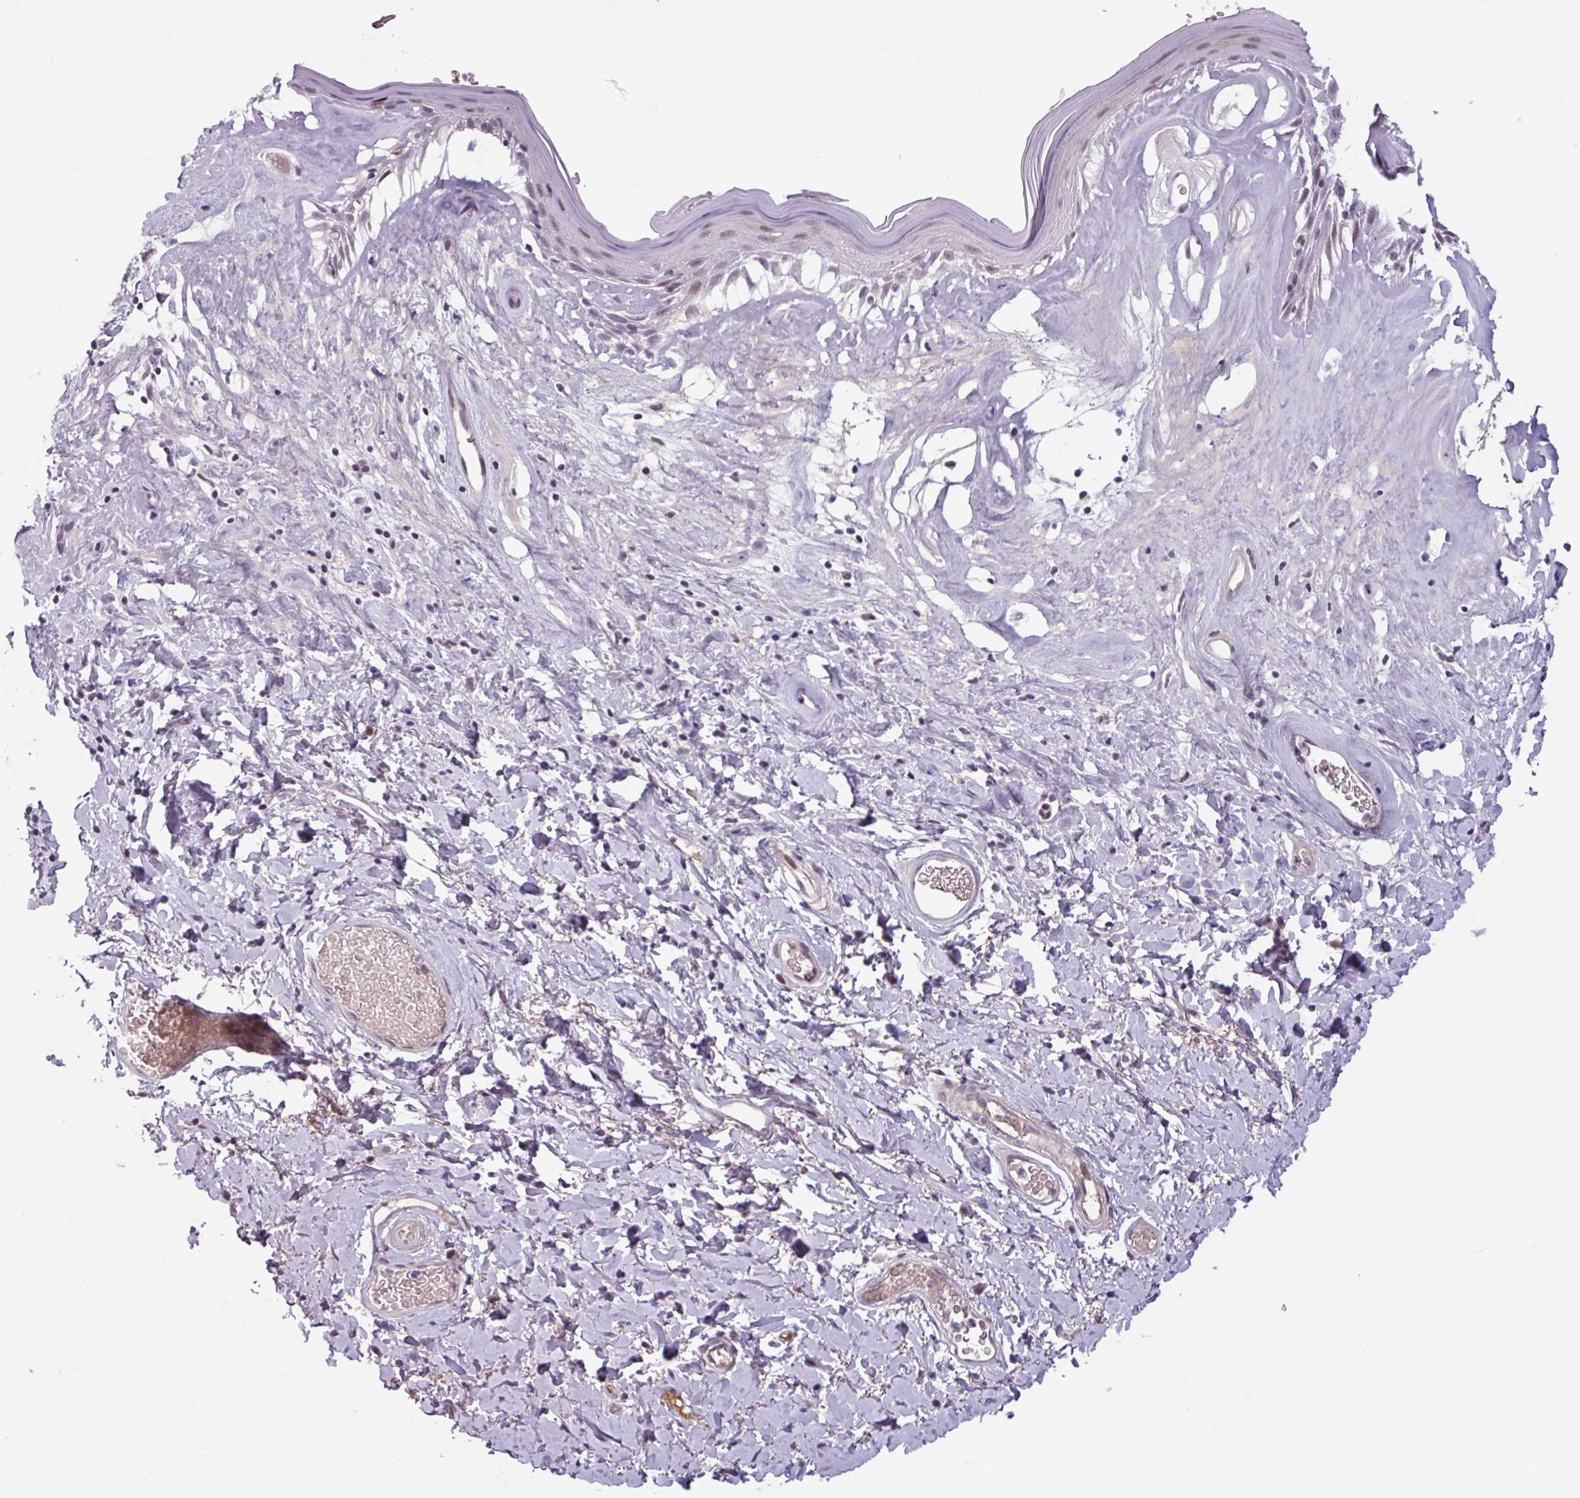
{"staining": {"intensity": "weak", "quantity": "25%-75%", "location": "nuclear"}, "tissue": "skin", "cell_type": "Epidermal cells", "image_type": "normal", "snomed": [{"axis": "morphology", "description": "Normal tissue, NOS"}, {"axis": "morphology", "description": "Inflammation, NOS"}, {"axis": "topography", "description": "Vulva"}], "caption": "Epidermal cells display low levels of weak nuclear expression in approximately 25%-75% of cells in benign human skin. The staining was performed using DAB to visualize the protein expression in brown, while the nuclei were stained in blue with hematoxylin (Magnification: 20x).", "gene": "ZNF575", "patient": {"sex": "female", "age": 86}}